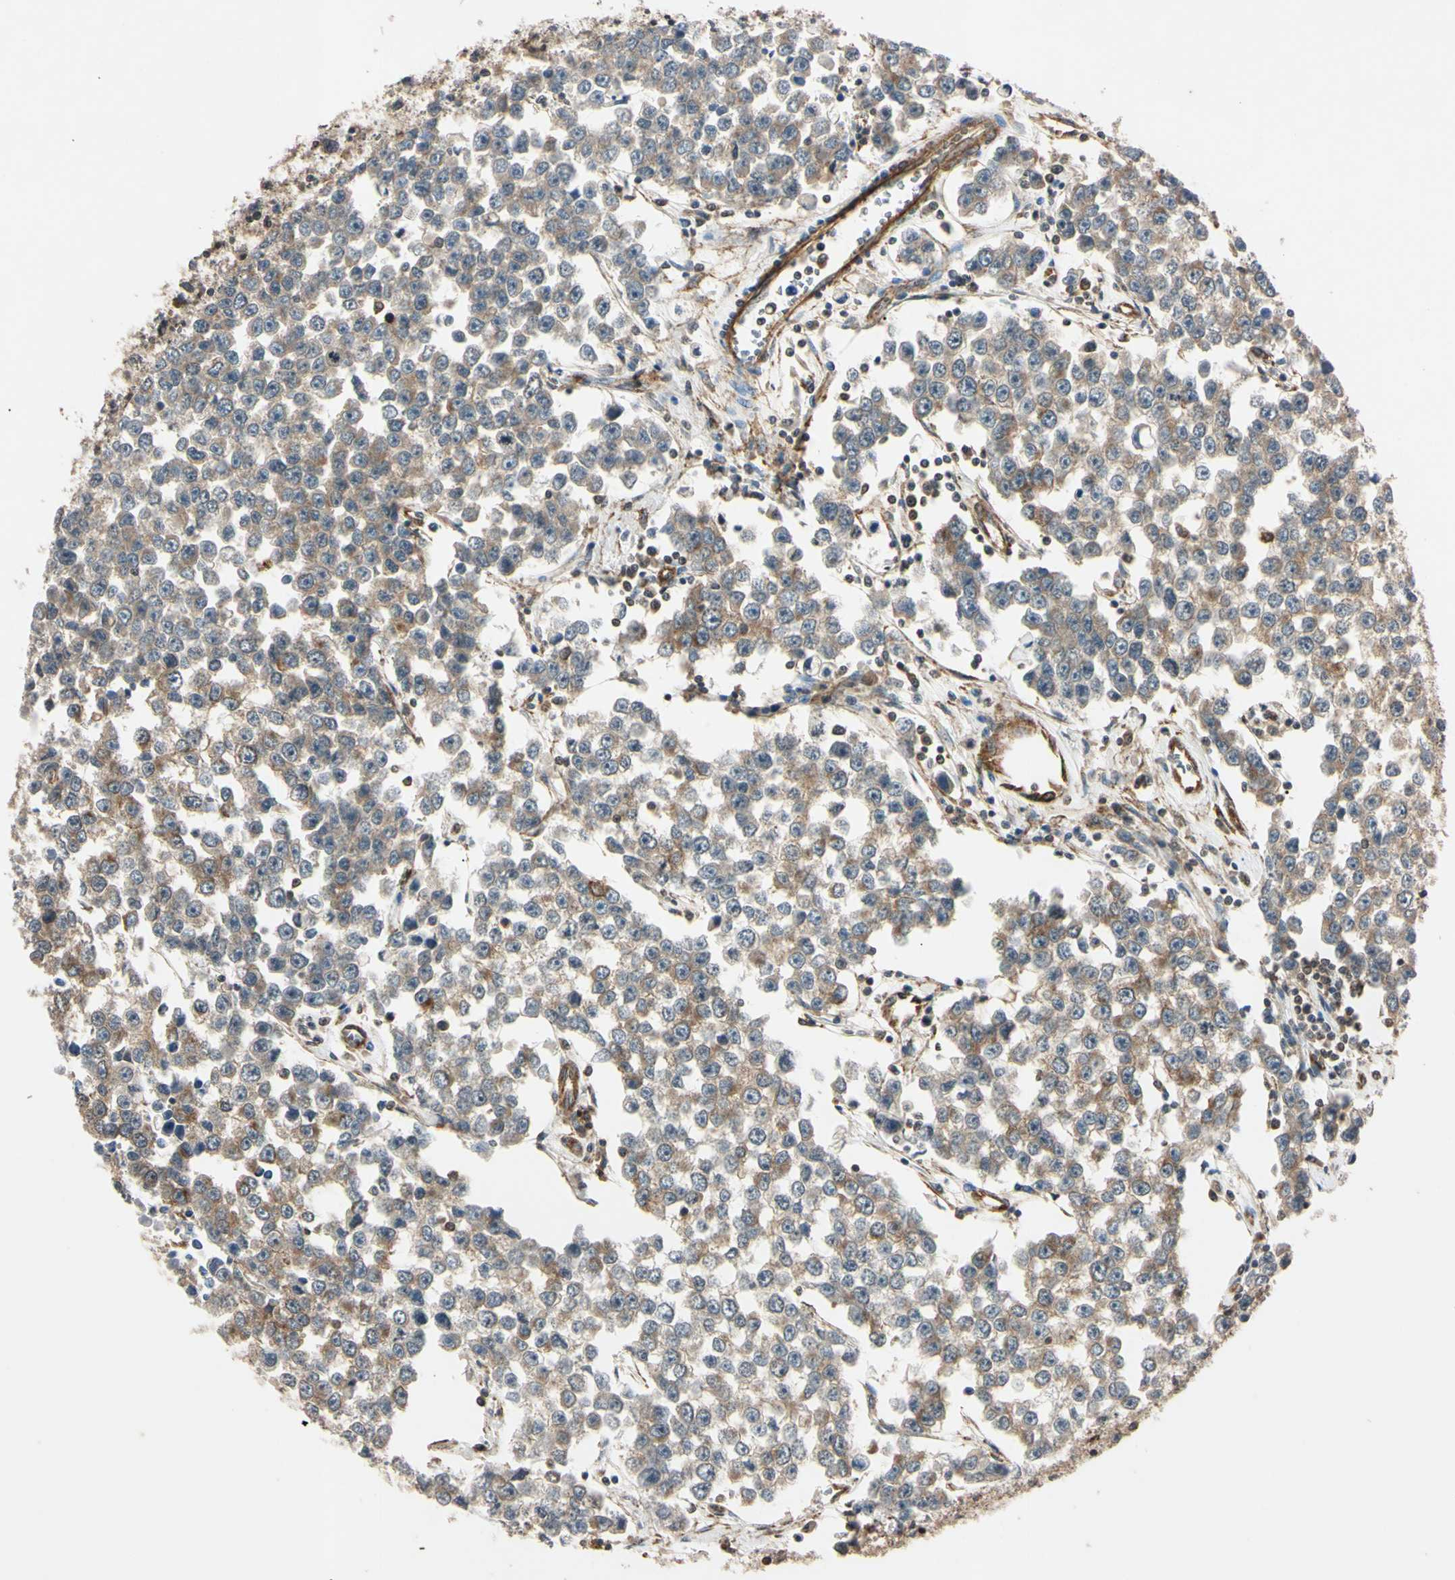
{"staining": {"intensity": "moderate", "quantity": "25%-75%", "location": "cytoplasmic/membranous"}, "tissue": "testis cancer", "cell_type": "Tumor cells", "image_type": "cancer", "snomed": [{"axis": "morphology", "description": "Seminoma, NOS"}, {"axis": "morphology", "description": "Carcinoma, Embryonal, NOS"}, {"axis": "topography", "description": "Testis"}], "caption": "Testis cancer stained for a protein shows moderate cytoplasmic/membranous positivity in tumor cells.", "gene": "EPN1", "patient": {"sex": "male", "age": 52}}